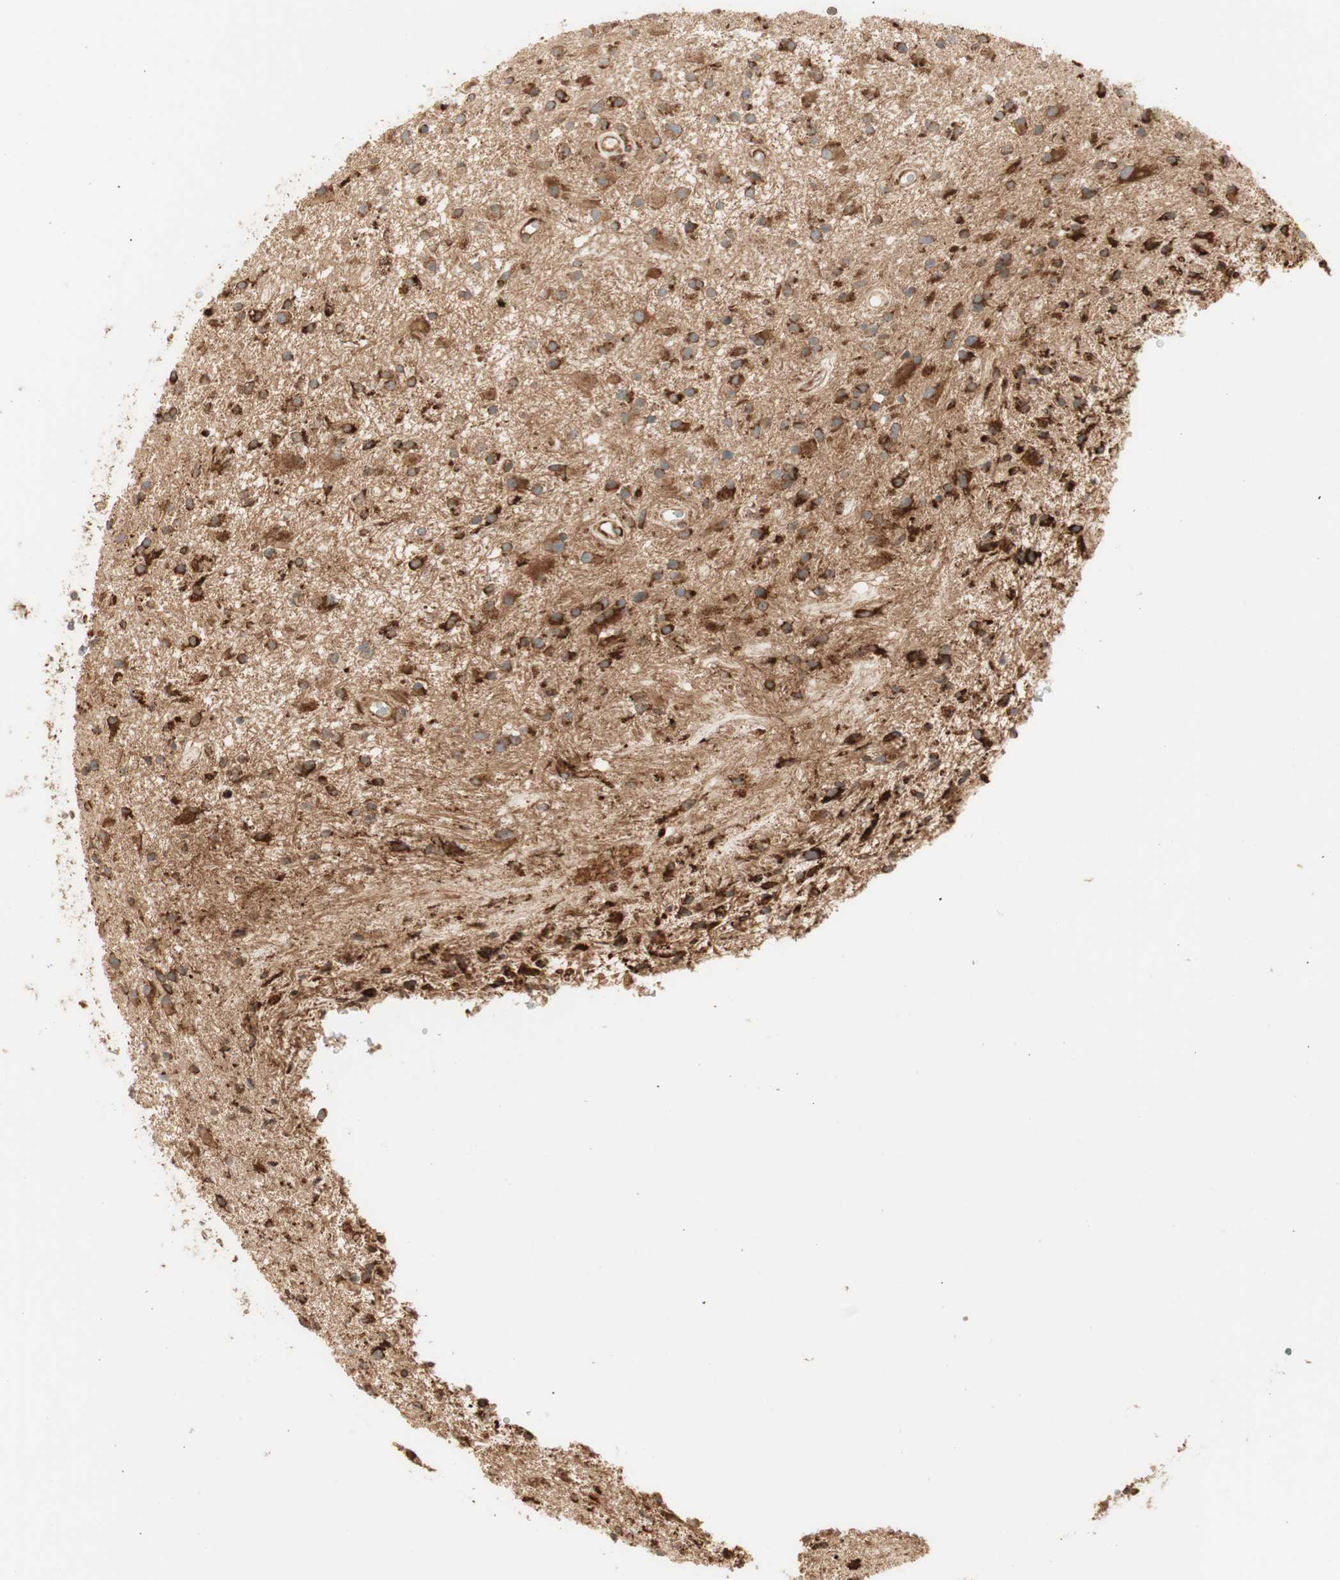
{"staining": {"intensity": "strong", "quantity": ">75%", "location": "cytoplasmic/membranous"}, "tissue": "glioma", "cell_type": "Tumor cells", "image_type": "cancer", "snomed": [{"axis": "morphology", "description": "Glioma, malignant, High grade"}, {"axis": "topography", "description": "Brain"}], "caption": "High-power microscopy captured an IHC micrograph of high-grade glioma (malignant), revealing strong cytoplasmic/membranous staining in approximately >75% of tumor cells.", "gene": "P4HA1", "patient": {"sex": "male", "age": 33}}